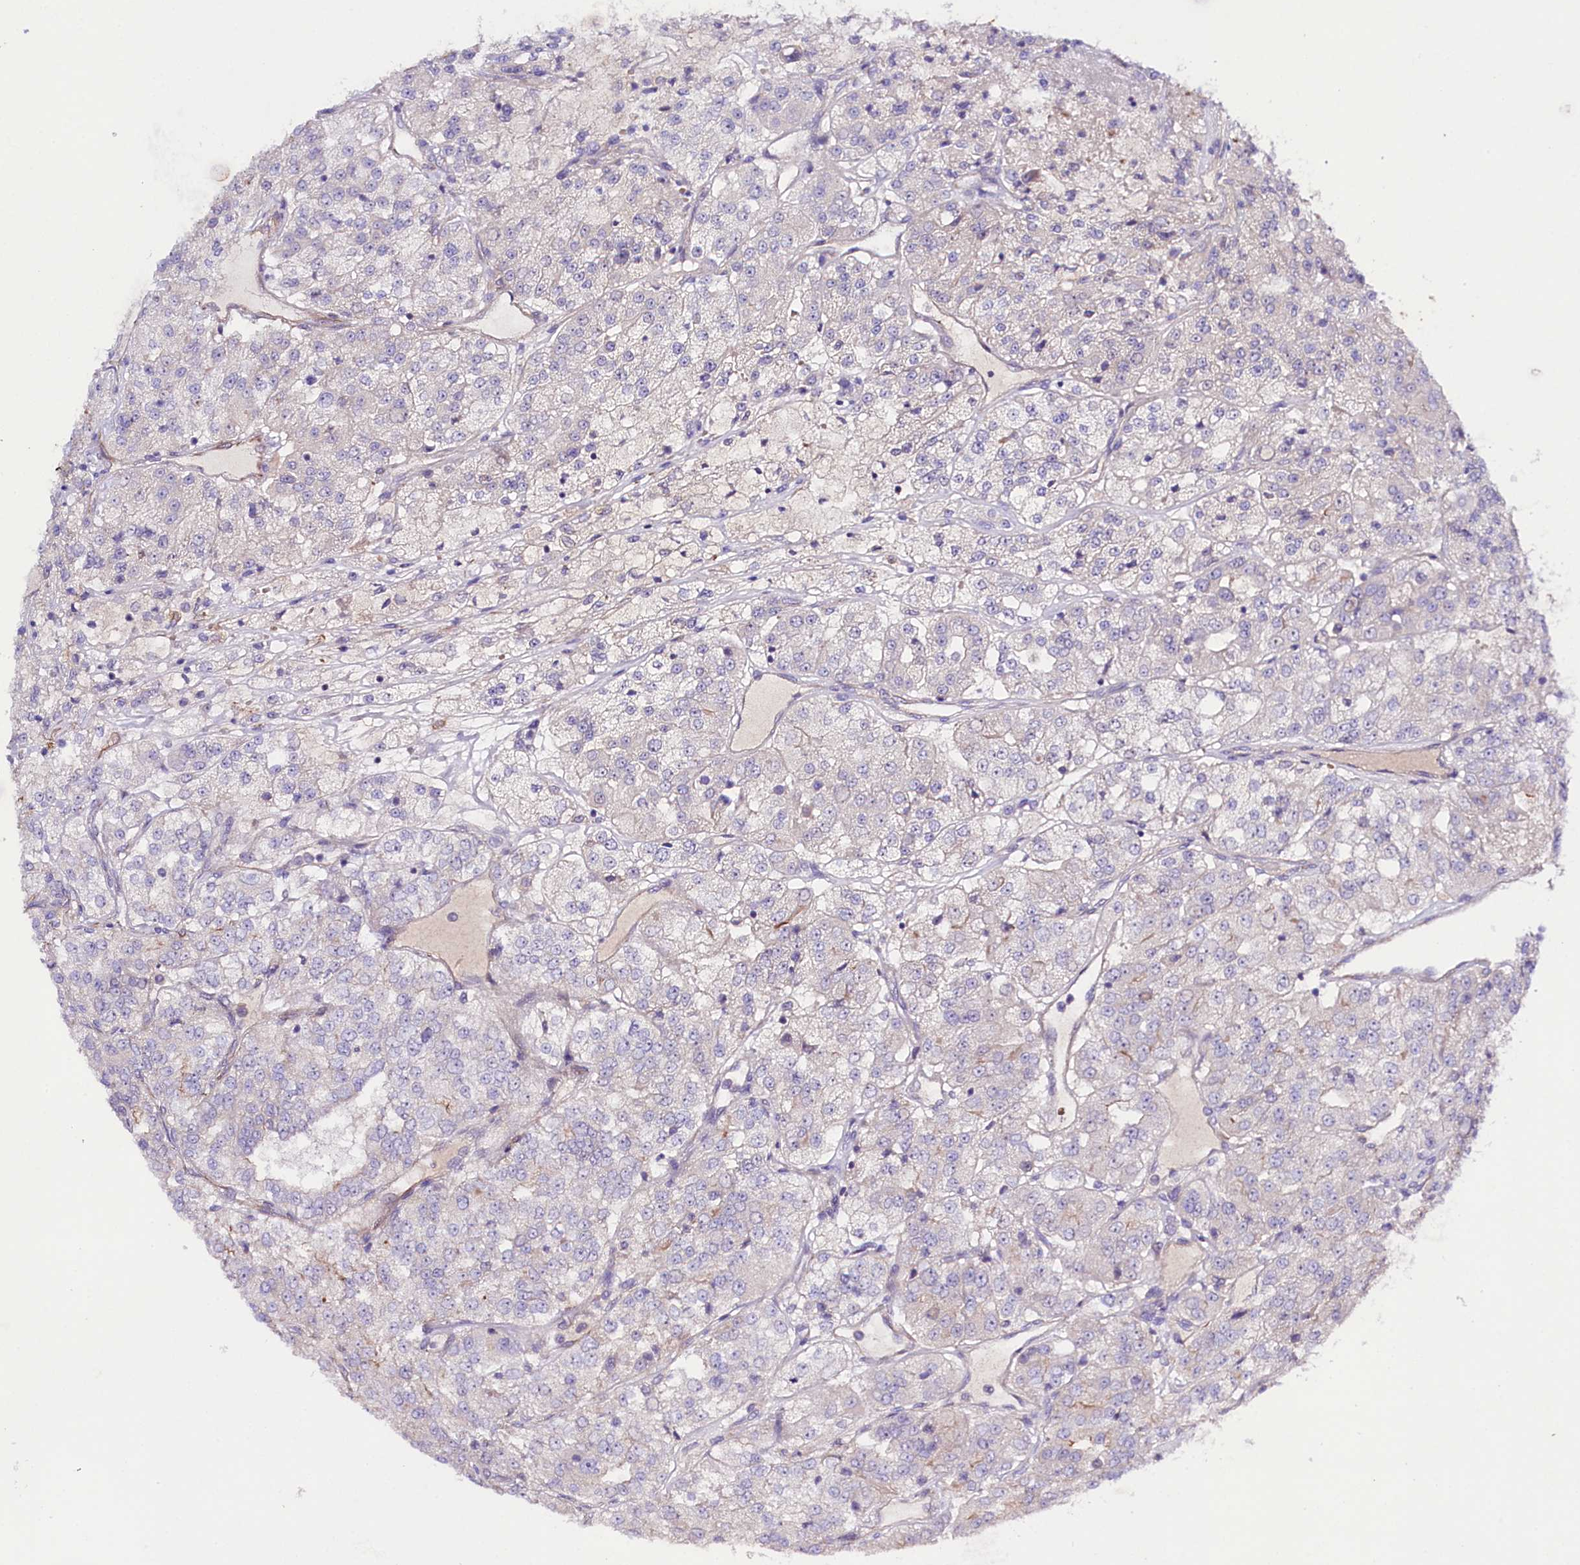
{"staining": {"intensity": "negative", "quantity": "none", "location": "none"}, "tissue": "renal cancer", "cell_type": "Tumor cells", "image_type": "cancer", "snomed": [{"axis": "morphology", "description": "Adenocarcinoma, NOS"}, {"axis": "topography", "description": "Kidney"}], "caption": "The image exhibits no significant positivity in tumor cells of renal cancer (adenocarcinoma).", "gene": "SLC7A1", "patient": {"sex": "female", "age": 63}}